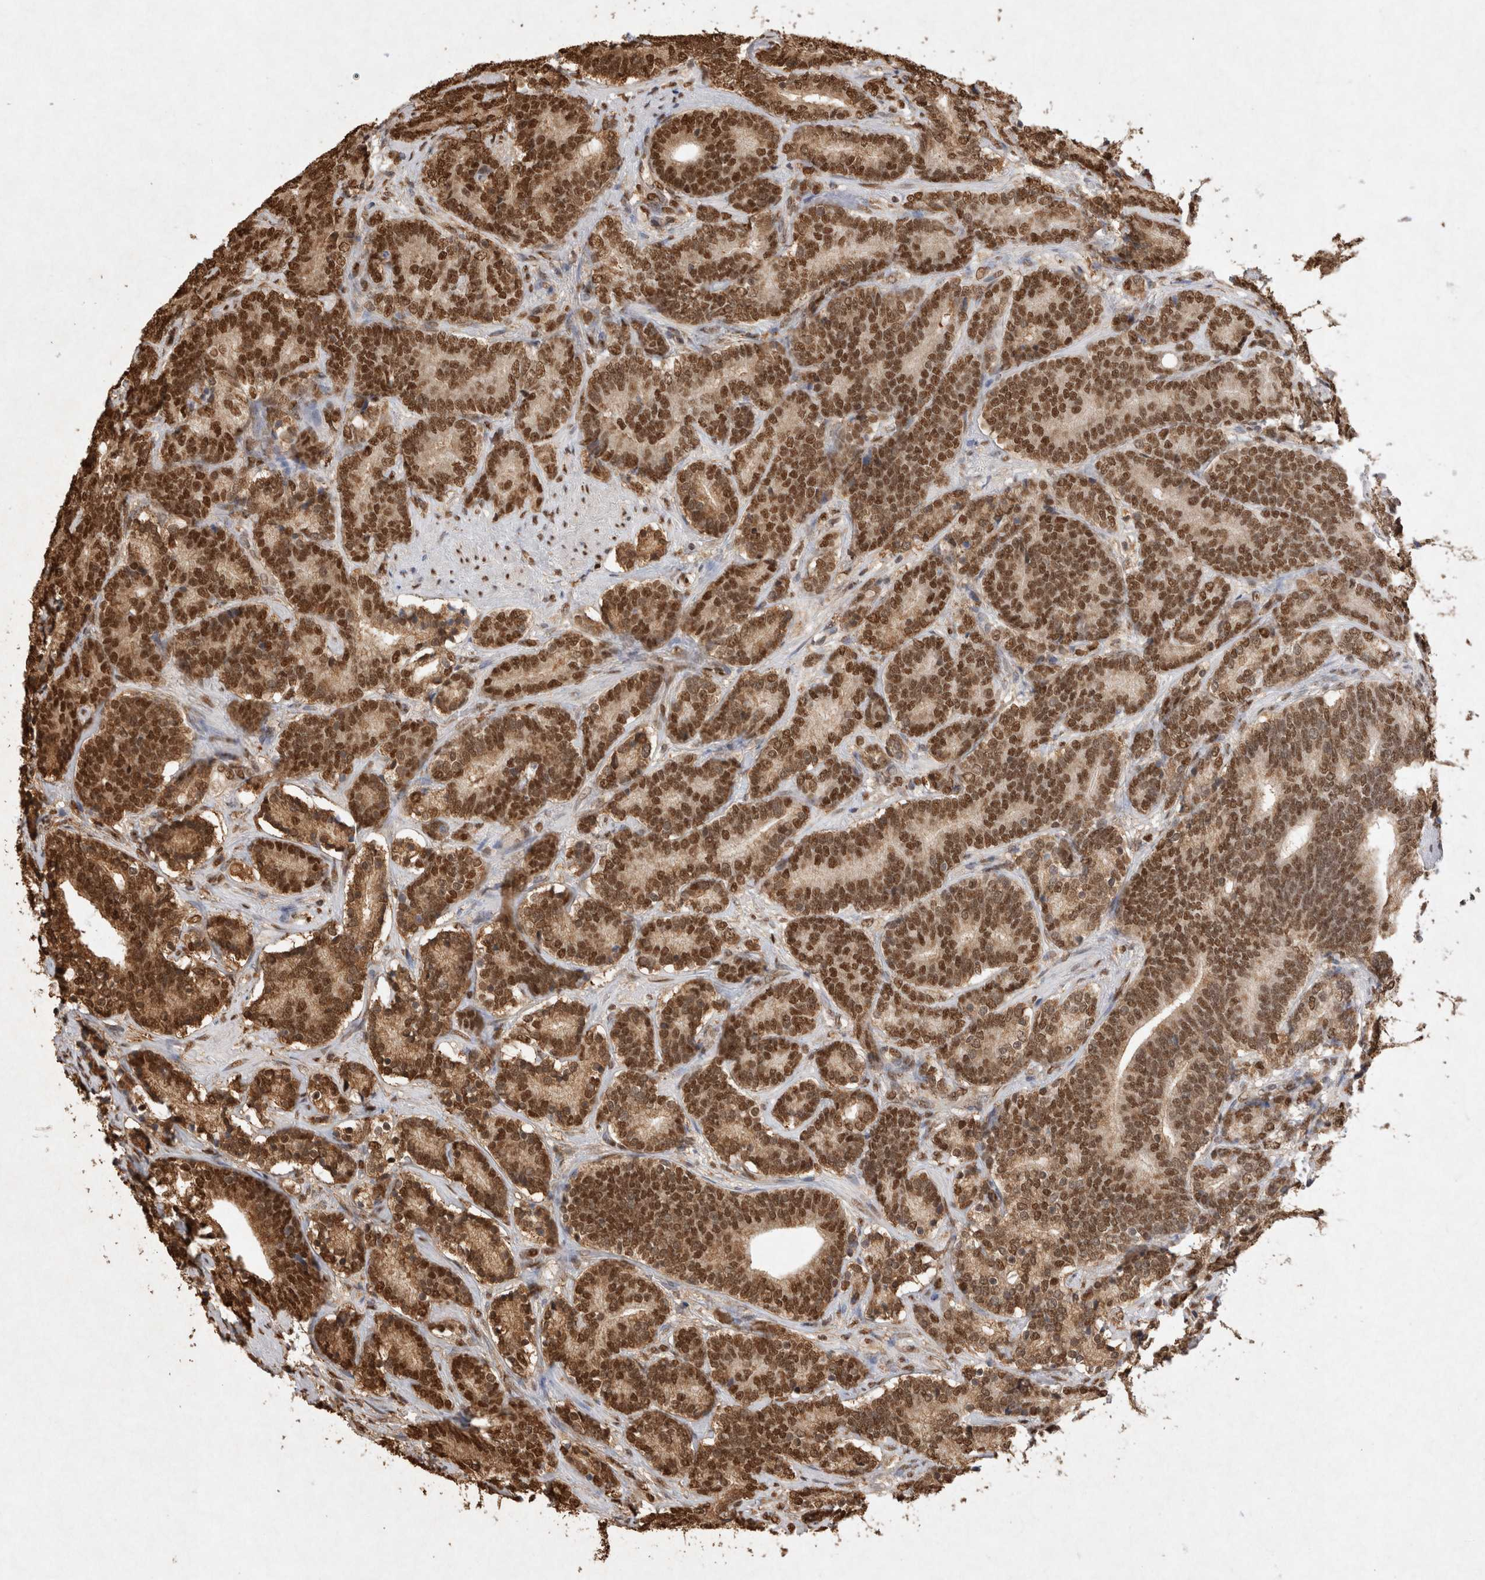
{"staining": {"intensity": "strong", "quantity": ">75%", "location": "cytoplasmic/membranous,nuclear"}, "tissue": "prostate cancer", "cell_type": "Tumor cells", "image_type": "cancer", "snomed": [{"axis": "morphology", "description": "Adenocarcinoma, High grade"}, {"axis": "topography", "description": "Prostate"}], "caption": "IHC staining of prostate high-grade adenocarcinoma, which displays high levels of strong cytoplasmic/membranous and nuclear staining in about >75% of tumor cells indicating strong cytoplasmic/membranous and nuclear protein staining. The staining was performed using DAB (3,3'-diaminobenzidine) (brown) for protein detection and nuclei were counterstained in hematoxylin (blue).", "gene": "HDGF", "patient": {"sex": "male", "age": 55}}